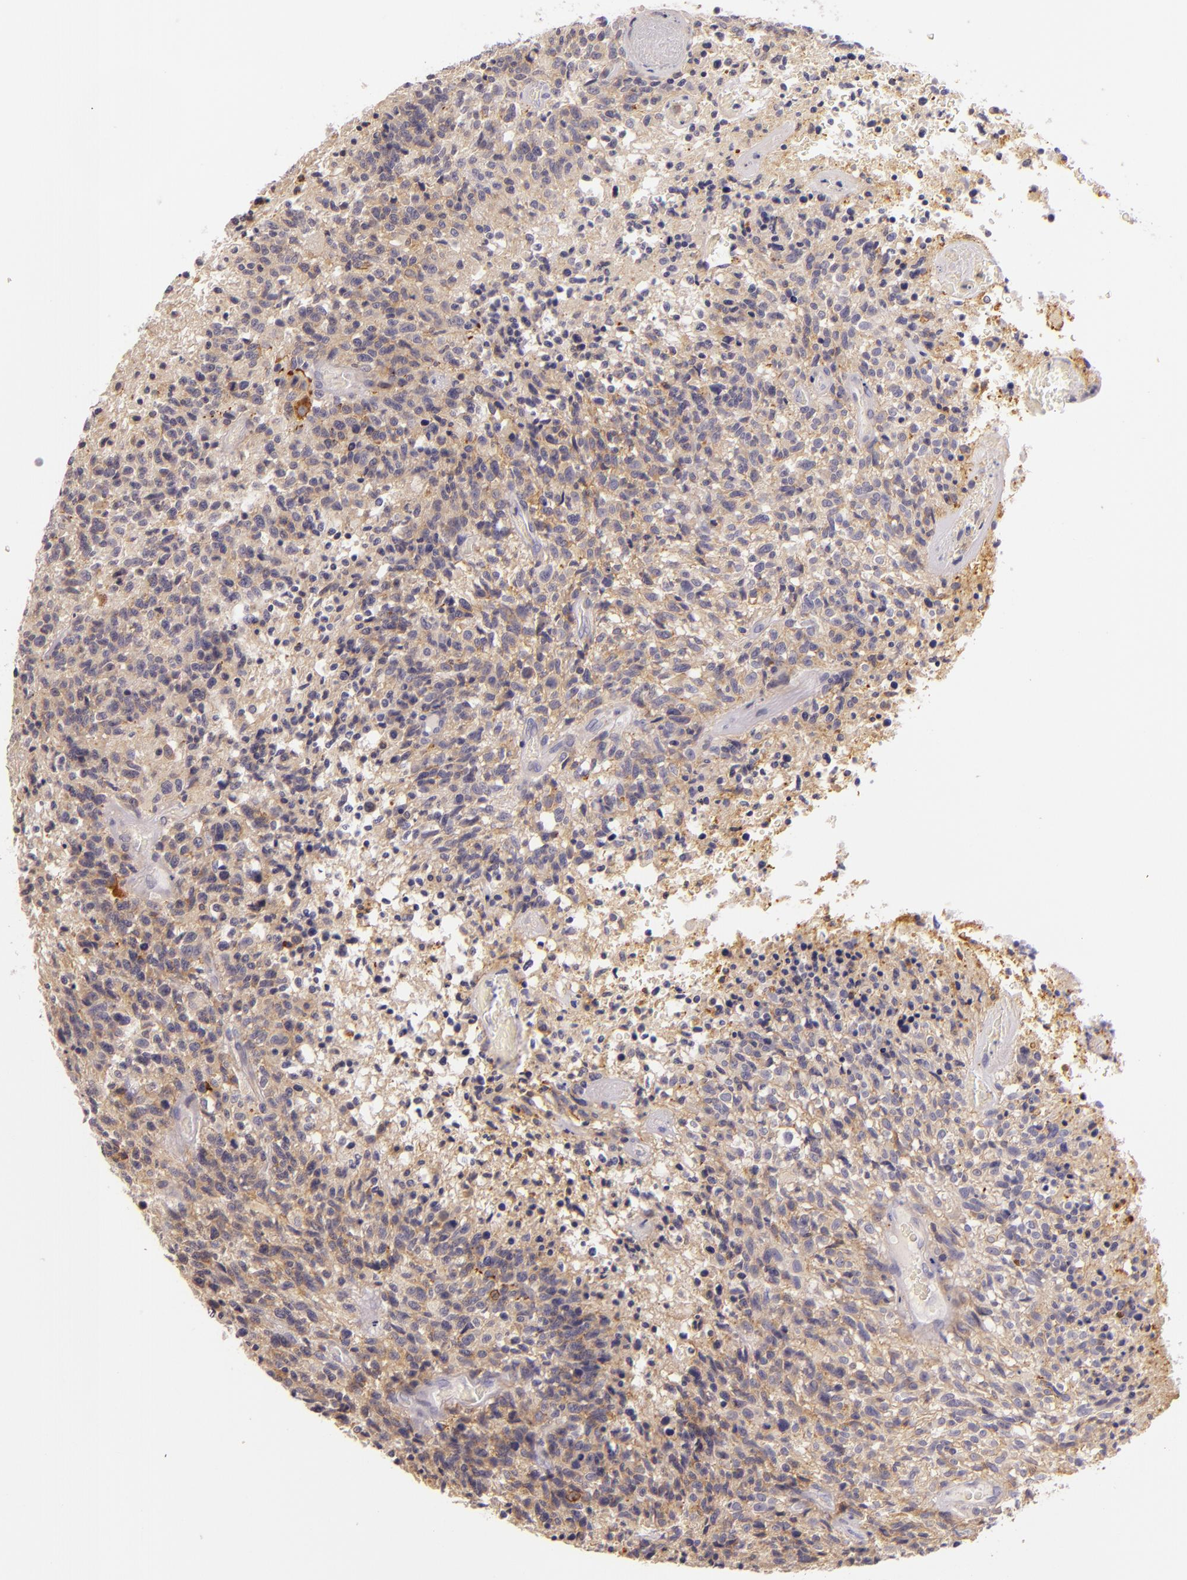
{"staining": {"intensity": "negative", "quantity": "none", "location": "none"}, "tissue": "glioma", "cell_type": "Tumor cells", "image_type": "cancer", "snomed": [{"axis": "morphology", "description": "Glioma, malignant, High grade"}, {"axis": "topography", "description": "Brain"}], "caption": "IHC of human malignant high-grade glioma displays no expression in tumor cells. (Immunohistochemistry, brightfield microscopy, high magnification).", "gene": "CTSF", "patient": {"sex": "male", "age": 36}}